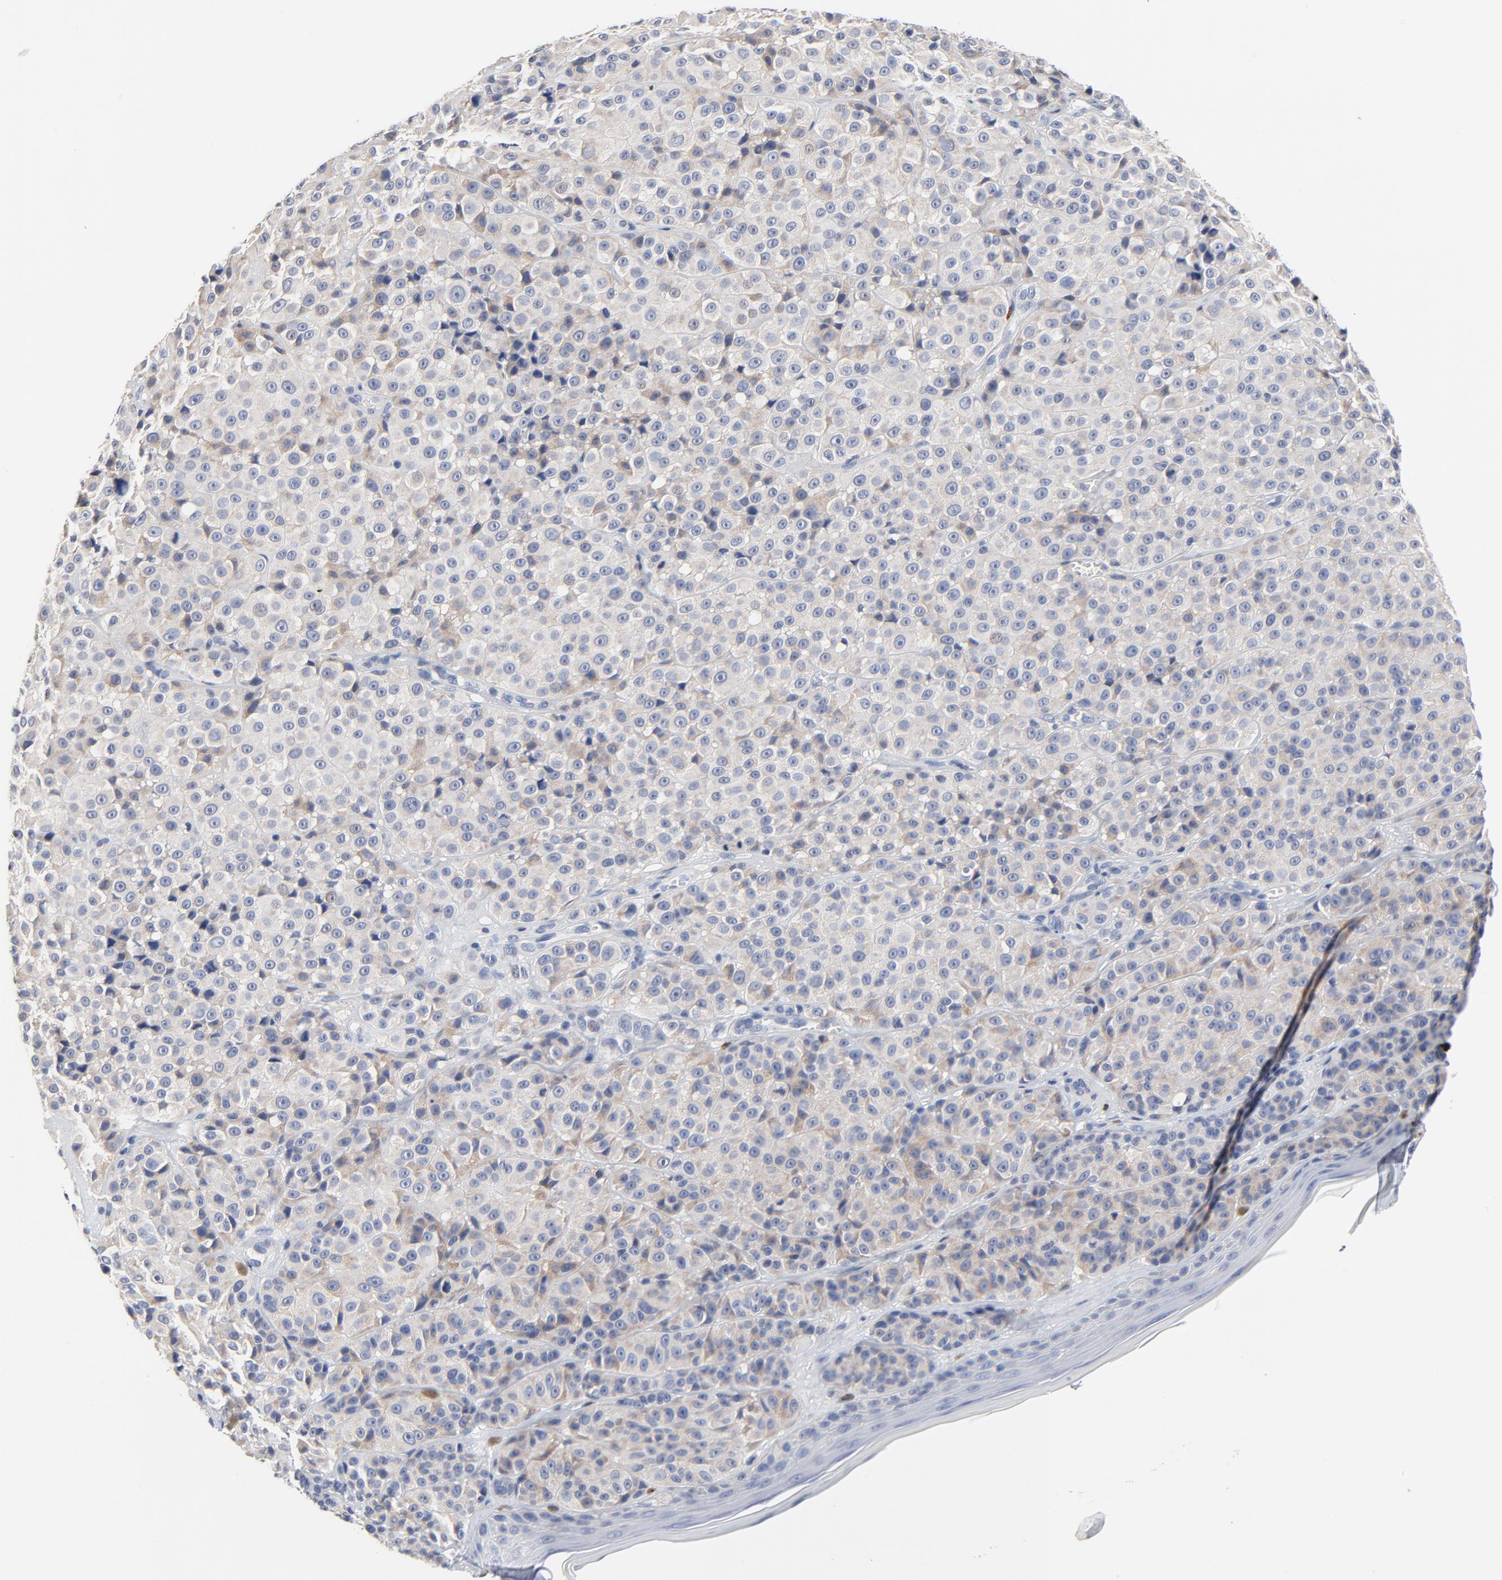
{"staining": {"intensity": "weak", "quantity": "<25%", "location": "cytoplasmic/membranous"}, "tissue": "melanoma", "cell_type": "Tumor cells", "image_type": "cancer", "snomed": [{"axis": "morphology", "description": "Malignant melanoma, NOS"}, {"axis": "topography", "description": "Skin"}], "caption": "Photomicrograph shows no protein positivity in tumor cells of melanoma tissue.", "gene": "FBXL5", "patient": {"sex": "female", "age": 75}}